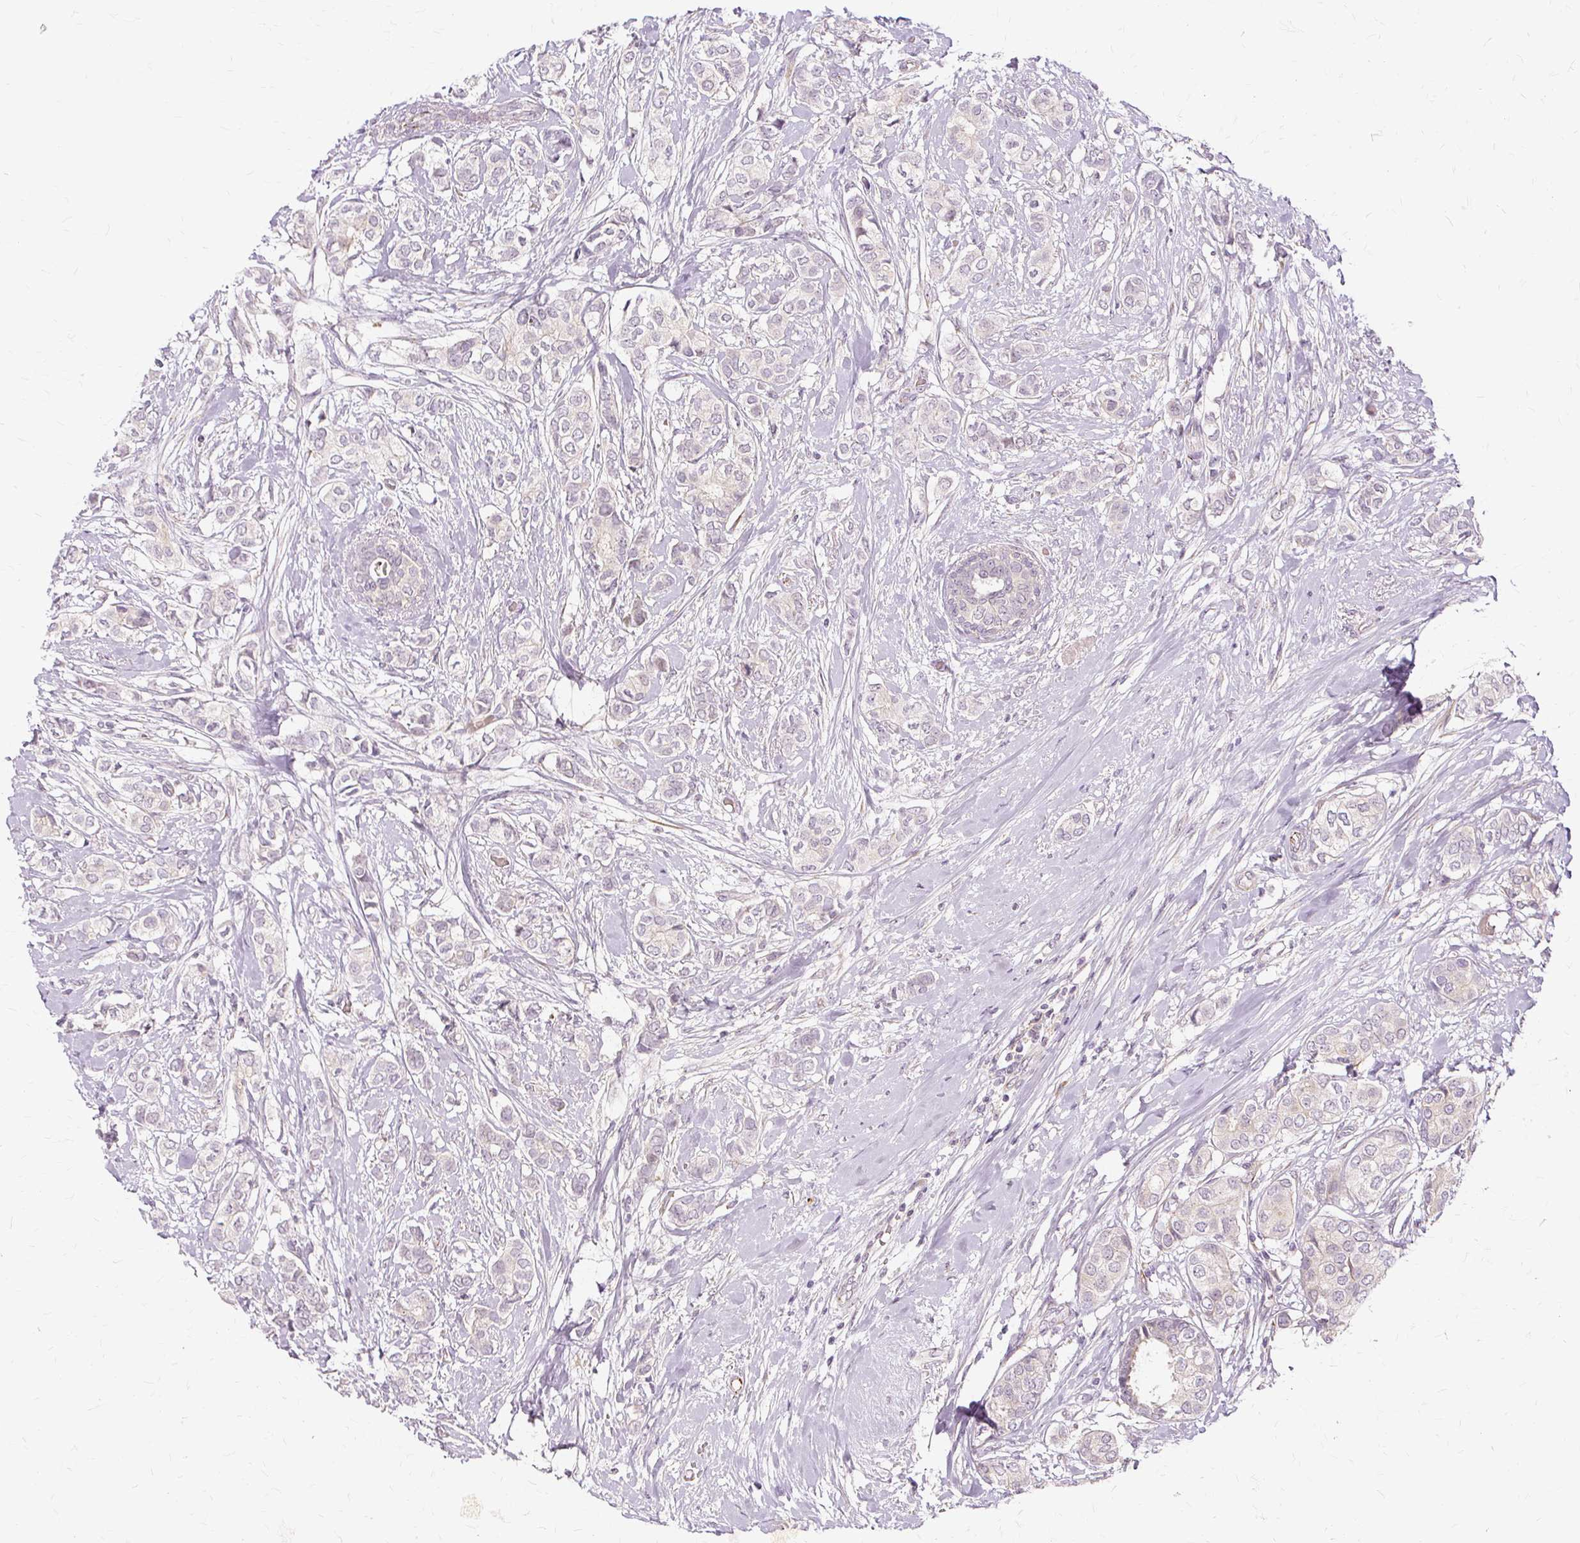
{"staining": {"intensity": "negative", "quantity": "none", "location": "none"}, "tissue": "breast cancer", "cell_type": "Tumor cells", "image_type": "cancer", "snomed": [{"axis": "morphology", "description": "Duct carcinoma"}, {"axis": "topography", "description": "Breast"}], "caption": "Histopathology image shows no protein expression in tumor cells of breast cancer (infiltrating ductal carcinoma) tissue.", "gene": "MMACHC", "patient": {"sex": "female", "age": 73}}